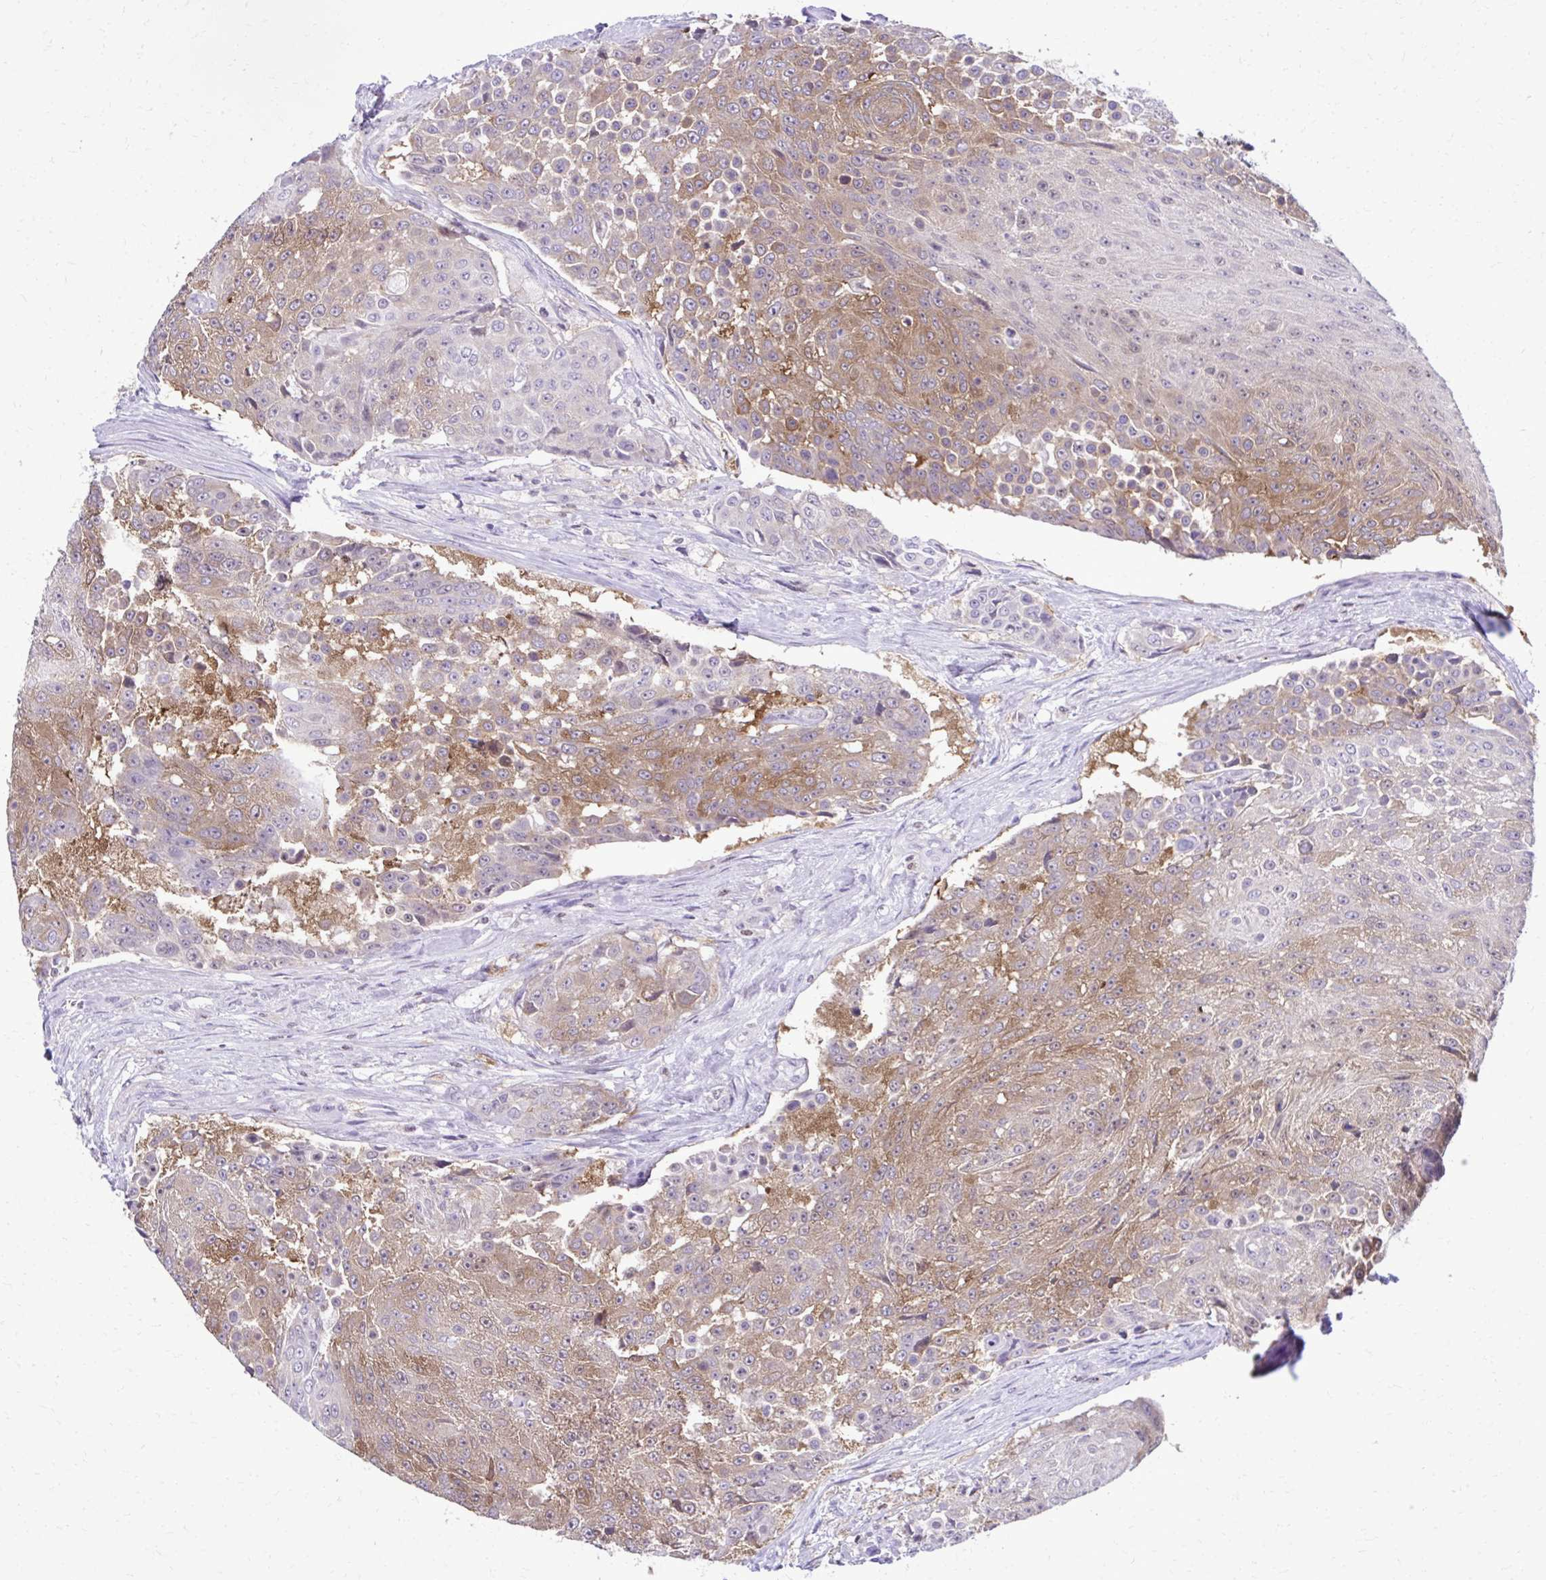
{"staining": {"intensity": "moderate", "quantity": ">75%", "location": "cytoplasmic/membranous"}, "tissue": "urothelial cancer", "cell_type": "Tumor cells", "image_type": "cancer", "snomed": [{"axis": "morphology", "description": "Urothelial carcinoma, High grade"}, {"axis": "topography", "description": "Urinary bladder"}], "caption": "Approximately >75% of tumor cells in urothelial cancer demonstrate moderate cytoplasmic/membranous protein positivity as visualized by brown immunohistochemical staining.", "gene": "RASL11B", "patient": {"sex": "female", "age": 63}}